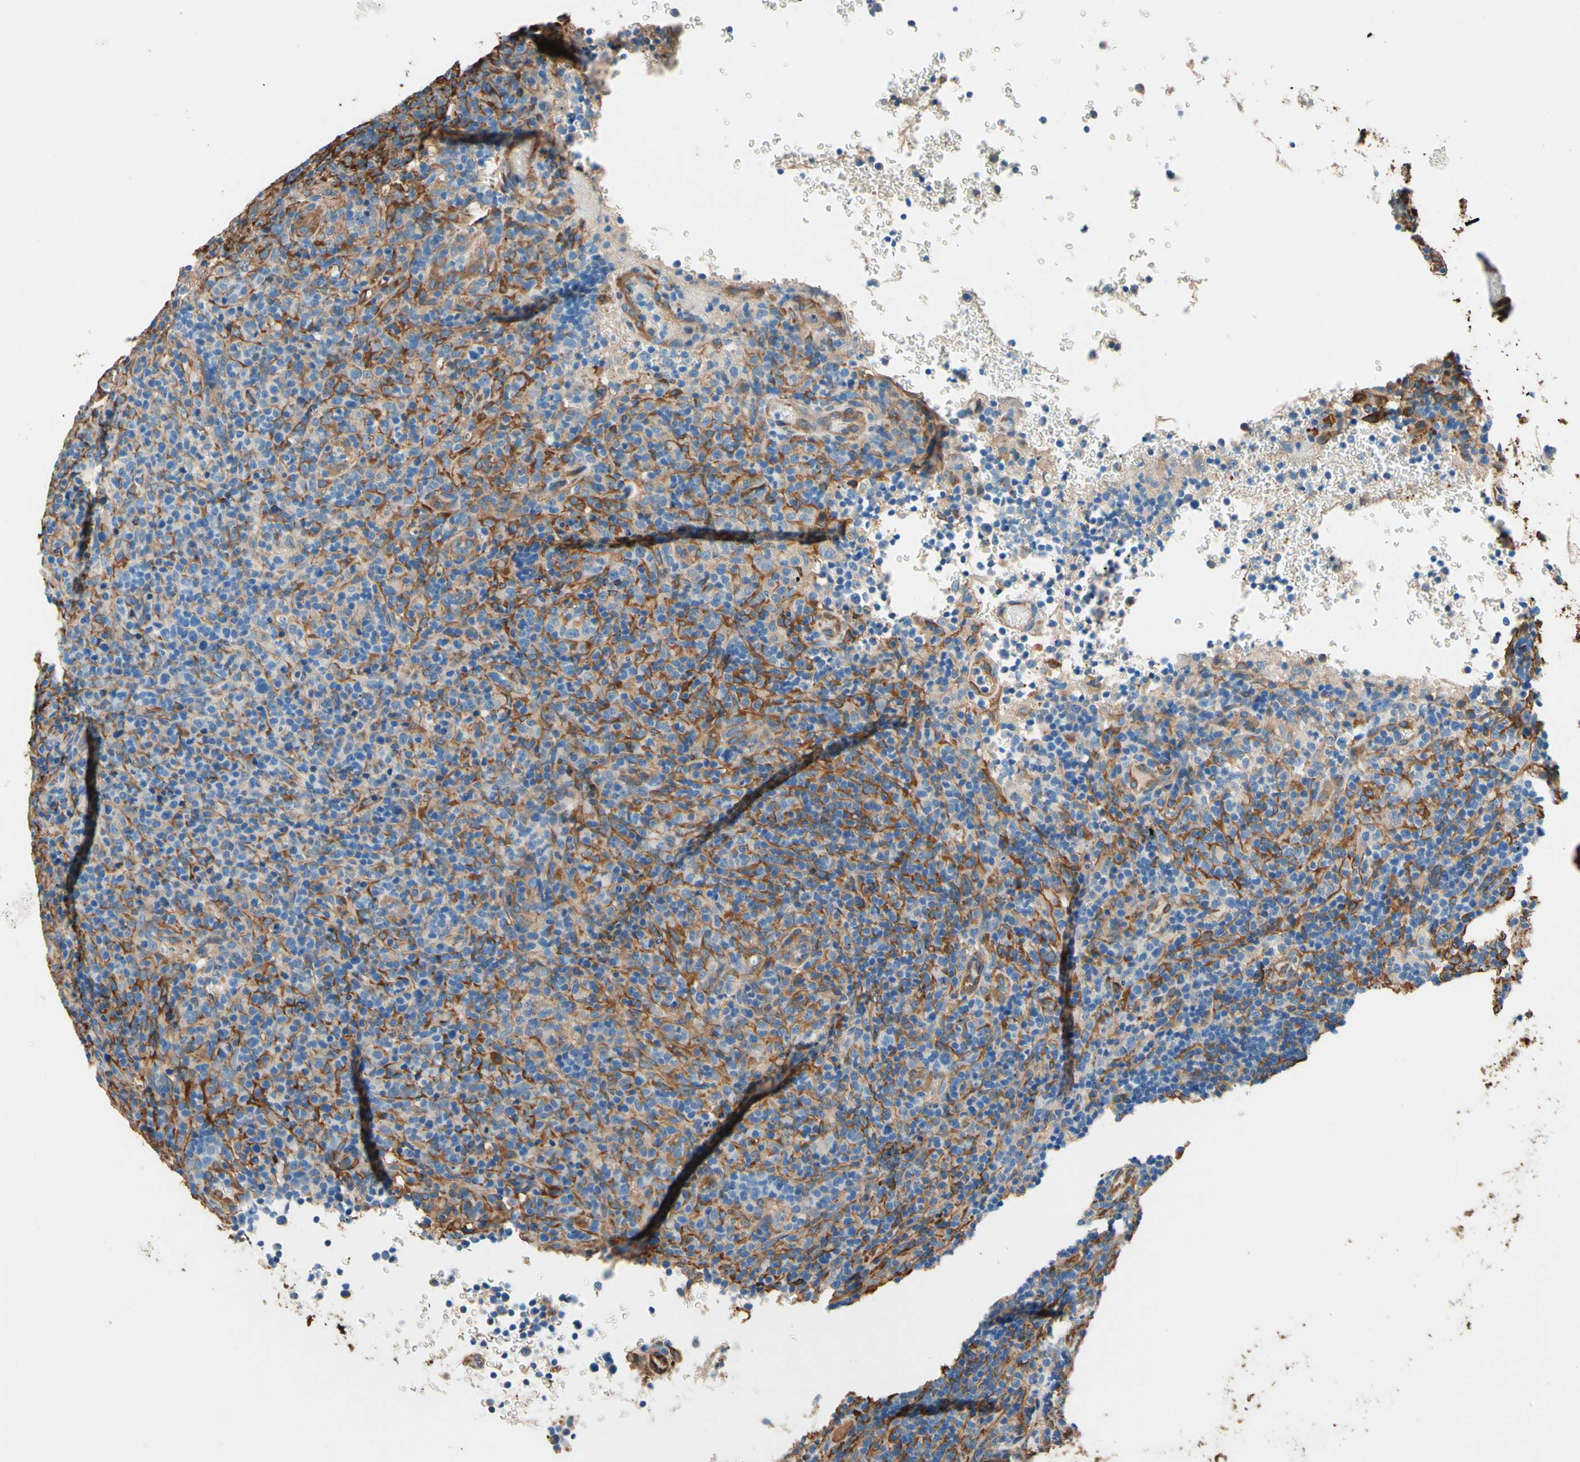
{"staining": {"intensity": "weak", "quantity": "<25%", "location": "cytoplasmic/membranous"}, "tissue": "lymphoma", "cell_type": "Tumor cells", "image_type": "cancer", "snomed": [{"axis": "morphology", "description": "Malignant lymphoma, non-Hodgkin's type, High grade"}, {"axis": "topography", "description": "Lymph node"}], "caption": "Immunohistochemistry of human lymphoma displays no staining in tumor cells.", "gene": "DPYSL3", "patient": {"sex": "female", "age": 76}}